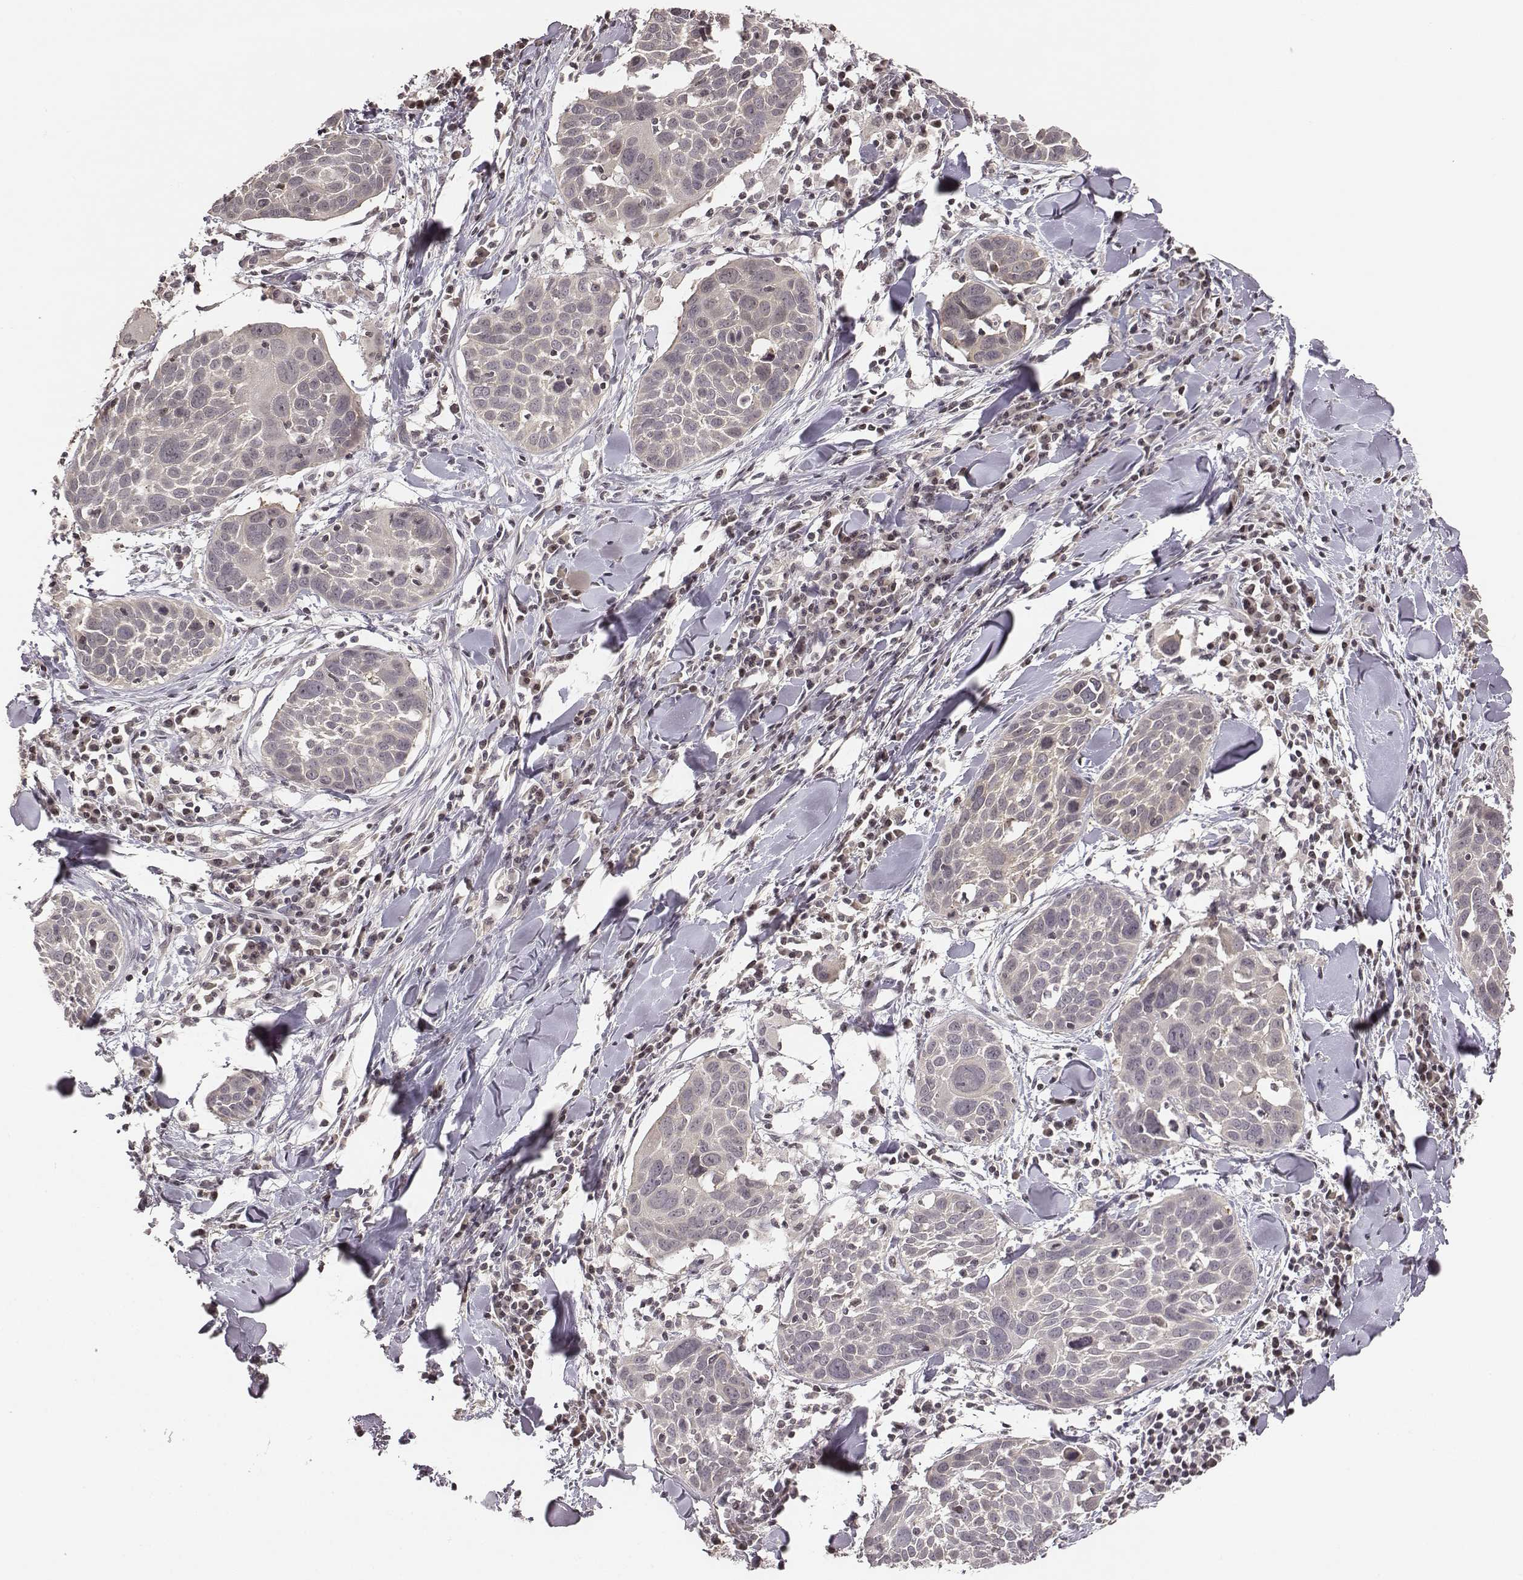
{"staining": {"intensity": "negative", "quantity": "none", "location": "none"}, "tissue": "lung cancer", "cell_type": "Tumor cells", "image_type": "cancer", "snomed": [{"axis": "morphology", "description": "Squamous cell carcinoma, NOS"}, {"axis": "topography", "description": "Lung"}], "caption": "A high-resolution micrograph shows immunohistochemistry (IHC) staining of lung cancer, which exhibits no significant staining in tumor cells. The staining is performed using DAB (3,3'-diaminobenzidine) brown chromogen with nuclei counter-stained in using hematoxylin.", "gene": "GRM4", "patient": {"sex": "male", "age": 57}}